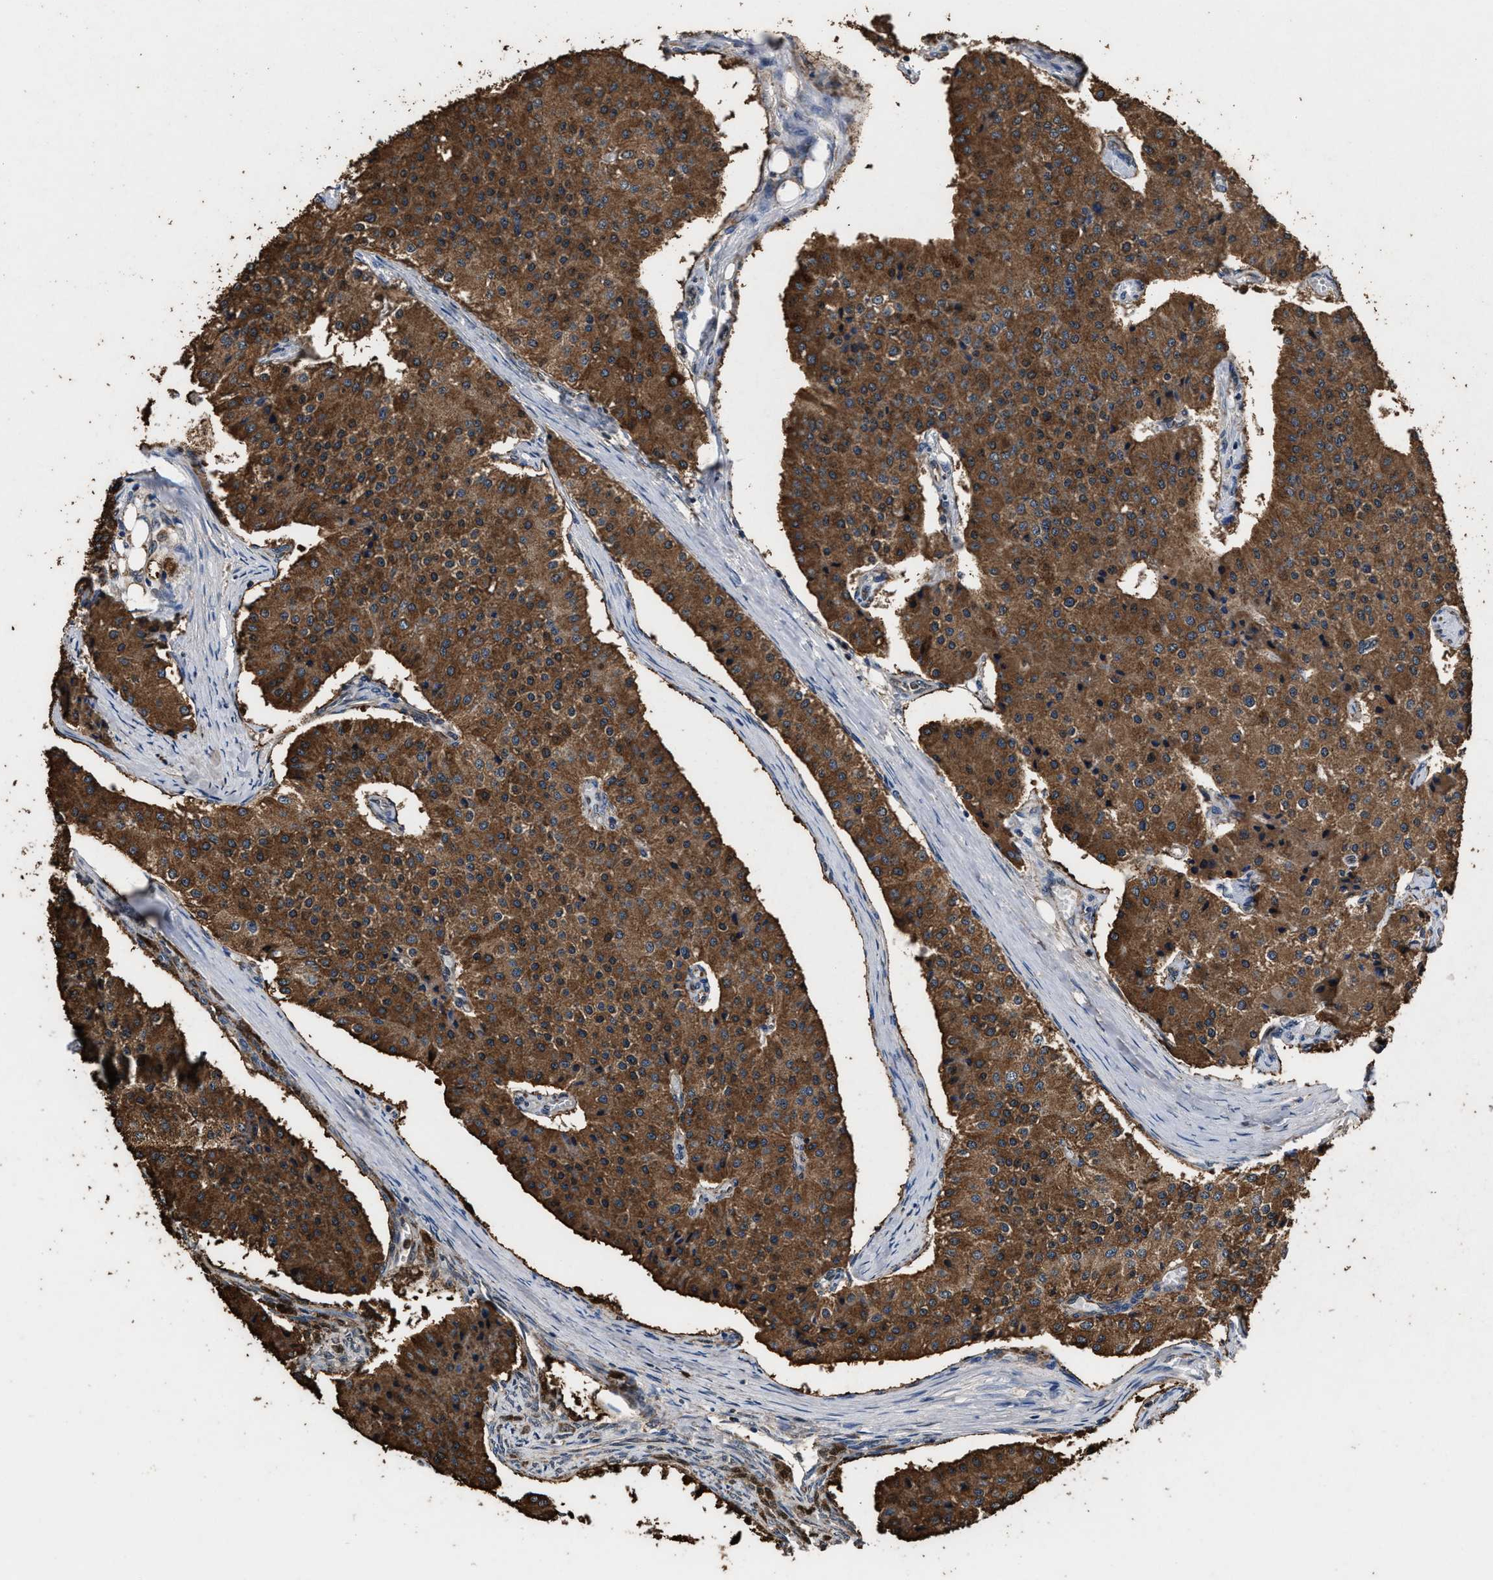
{"staining": {"intensity": "strong", "quantity": ">75%", "location": "cytoplasmic/membranous"}, "tissue": "carcinoid", "cell_type": "Tumor cells", "image_type": "cancer", "snomed": [{"axis": "morphology", "description": "Carcinoid, malignant, NOS"}, {"axis": "topography", "description": "Colon"}], "caption": "Carcinoid stained with a brown dye demonstrates strong cytoplasmic/membranous positive staining in approximately >75% of tumor cells.", "gene": "ACLY", "patient": {"sex": "female", "age": 52}}